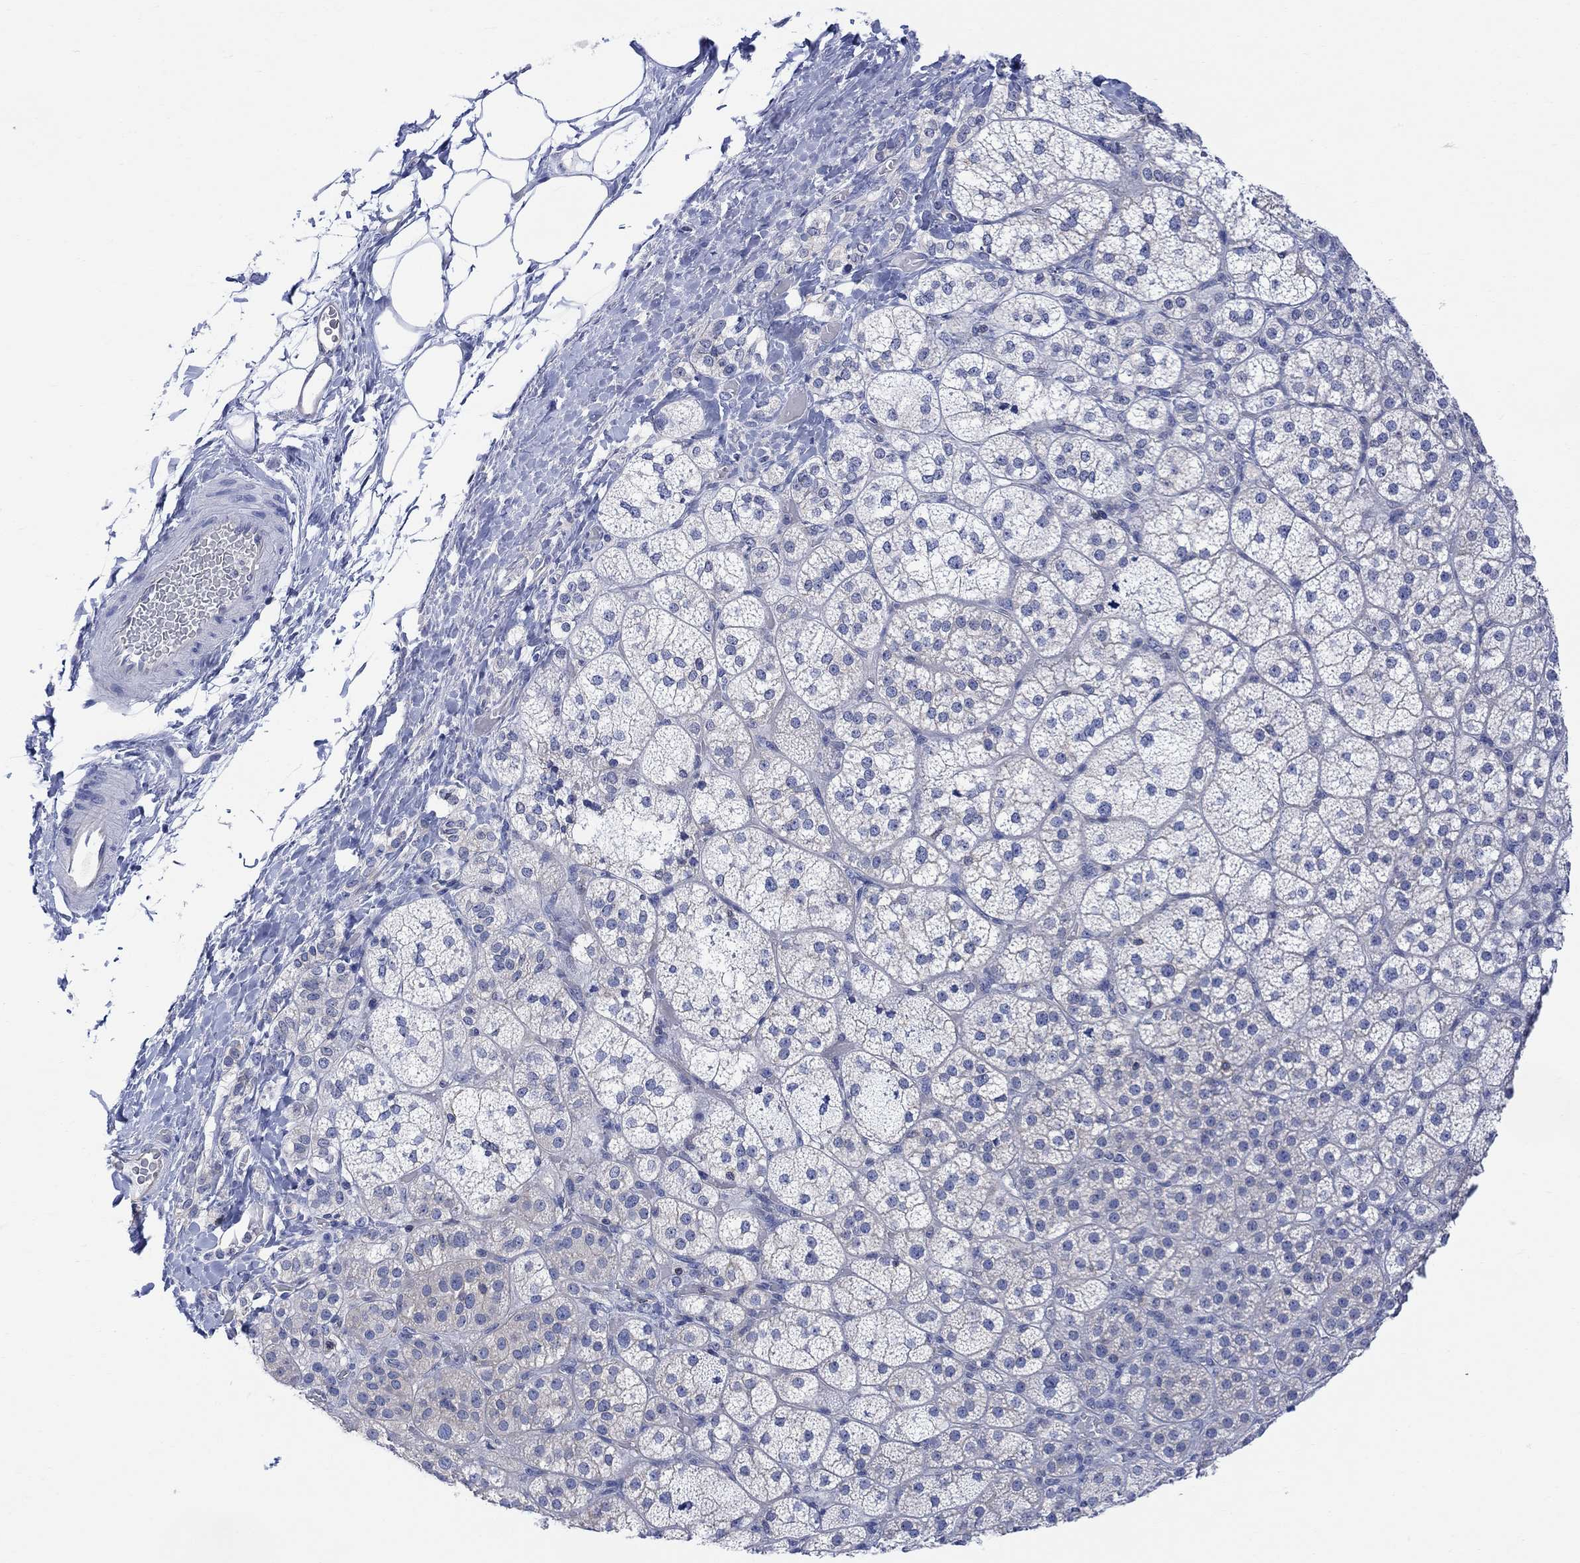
{"staining": {"intensity": "negative", "quantity": "none", "location": "none"}, "tissue": "adrenal gland", "cell_type": "Glandular cells", "image_type": "normal", "snomed": [{"axis": "morphology", "description": "Normal tissue, NOS"}, {"axis": "topography", "description": "Adrenal gland"}], "caption": "Immunohistochemistry (IHC) photomicrograph of normal human adrenal gland stained for a protein (brown), which shows no staining in glandular cells.", "gene": "GBP5", "patient": {"sex": "female", "age": 60}}